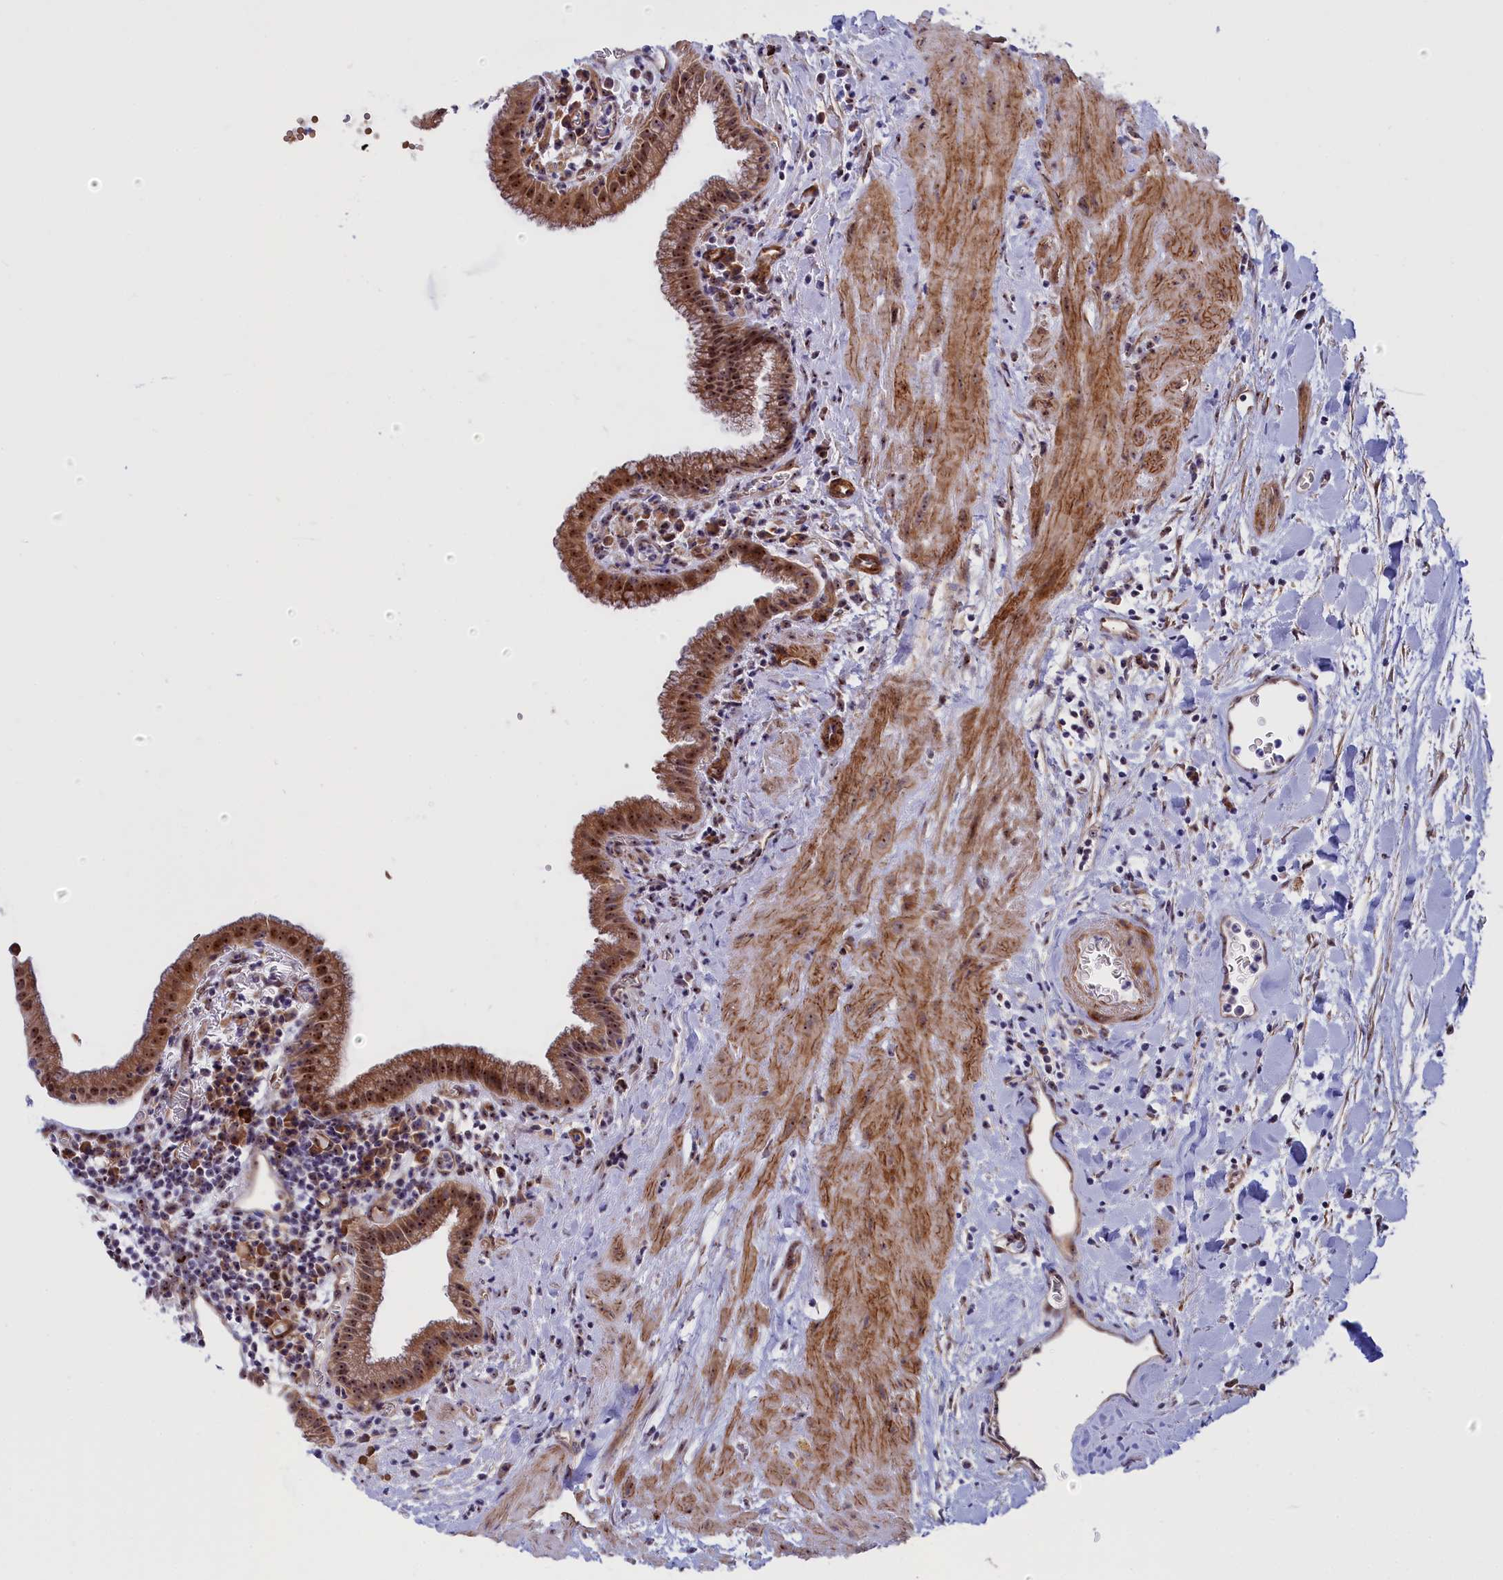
{"staining": {"intensity": "moderate", "quantity": ">75%", "location": "cytoplasmic/membranous,nuclear"}, "tissue": "gallbladder", "cell_type": "Glandular cells", "image_type": "normal", "snomed": [{"axis": "morphology", "description": "Normal tissue, NOS"}, {"axis": "topography", "description": "Gallbladder"}], "caption": "Glandular cells demonstrate medium levels of moderate cytoplasmic/membranous,nuclear positivity in approximately >75% of cells in normal human gallbladder. The protein is shown in brown color, while the nuclei are stained blue.", "gene": "DBNDD1", "patient": {"sex": "male", "age": 78}}